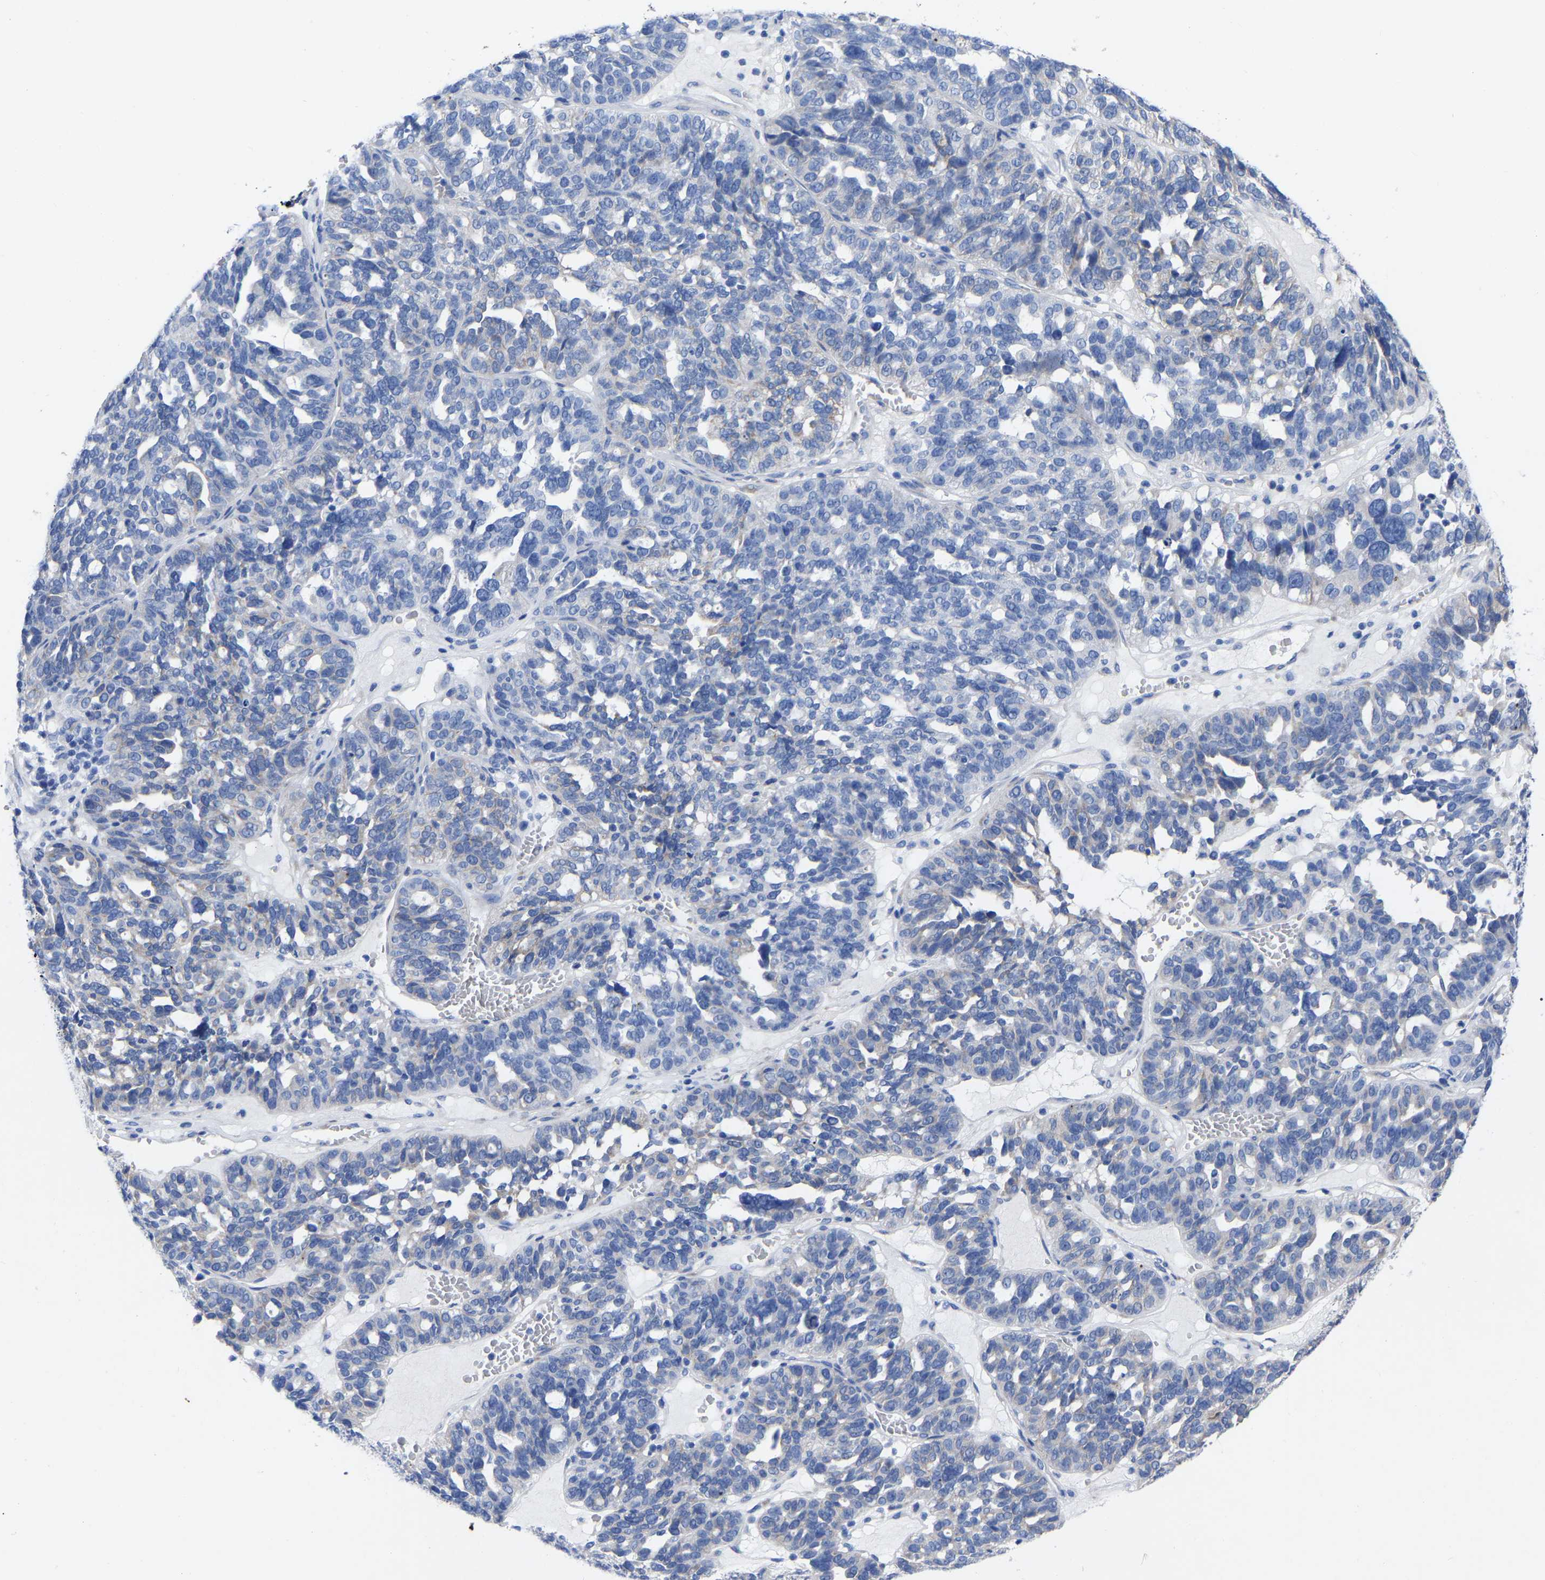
{"staining": {"intensity": "negative", "quantity": "none", "location": "none"}, "tissue": "ovarian cancer", "cell_type": "Tumor cells", "image_type": "cancer", "snomed": [{"axis": "morphology", "description": "Cystadenocarcinoma, serous, NOS"}, {"axis": "topography", "description": "Ovary"}], "caption": "An IHC micrograph of serous cystadenocarcinoma (ovarian) is shown. There is no staining in tumor cells of serous cystadenocarcinoma (ovarian). The staining was performed using DAB (3,3'-diaminobenzidine) to visualize the protein expression in brown, while the nuclei were stained in blue with hematoxylin (Magnification: 20x).", "gene": "GDF3", "patient": {"sex": "female", "age": 59}}